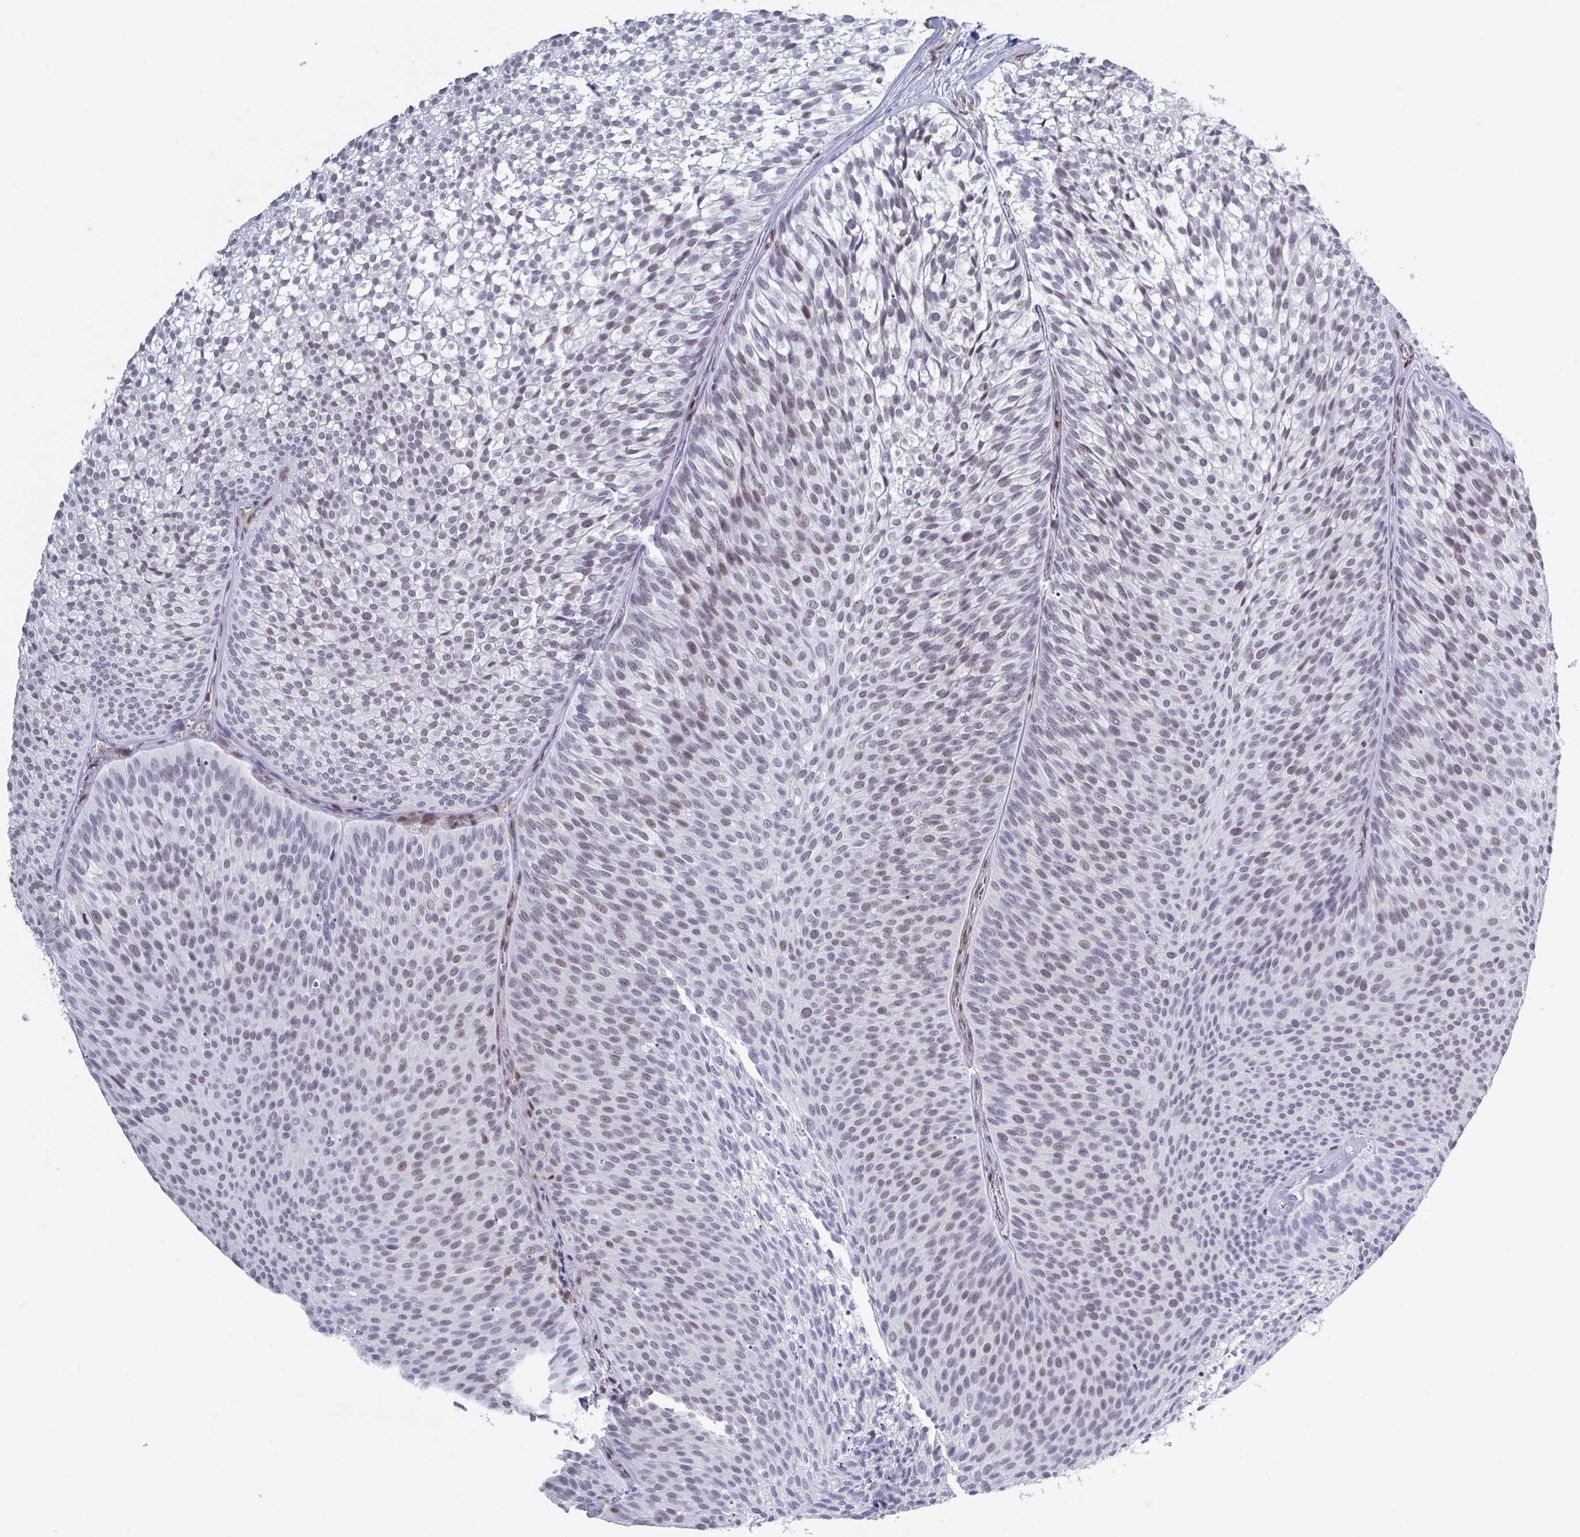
{"staining": {"intensity": "weak", "quantity": ">75%", "location": "nuclear"}, "tissue": "urothelial cancer", "cell_type": "Tumor cells", "image_type": "cancer", "snomed": [{"axis": "morphology", "description": "Urothelial carcinoma, Low grade"}, {"axis": "topography", "description": "Urinary bladder"}], "caption": "Human low-grade urothelial carcinoma stained with a protein marker demonstrates weak staining in tumor cells.", "gene": "BCL7B", "patient": {"sex": "male", "age": 91}}